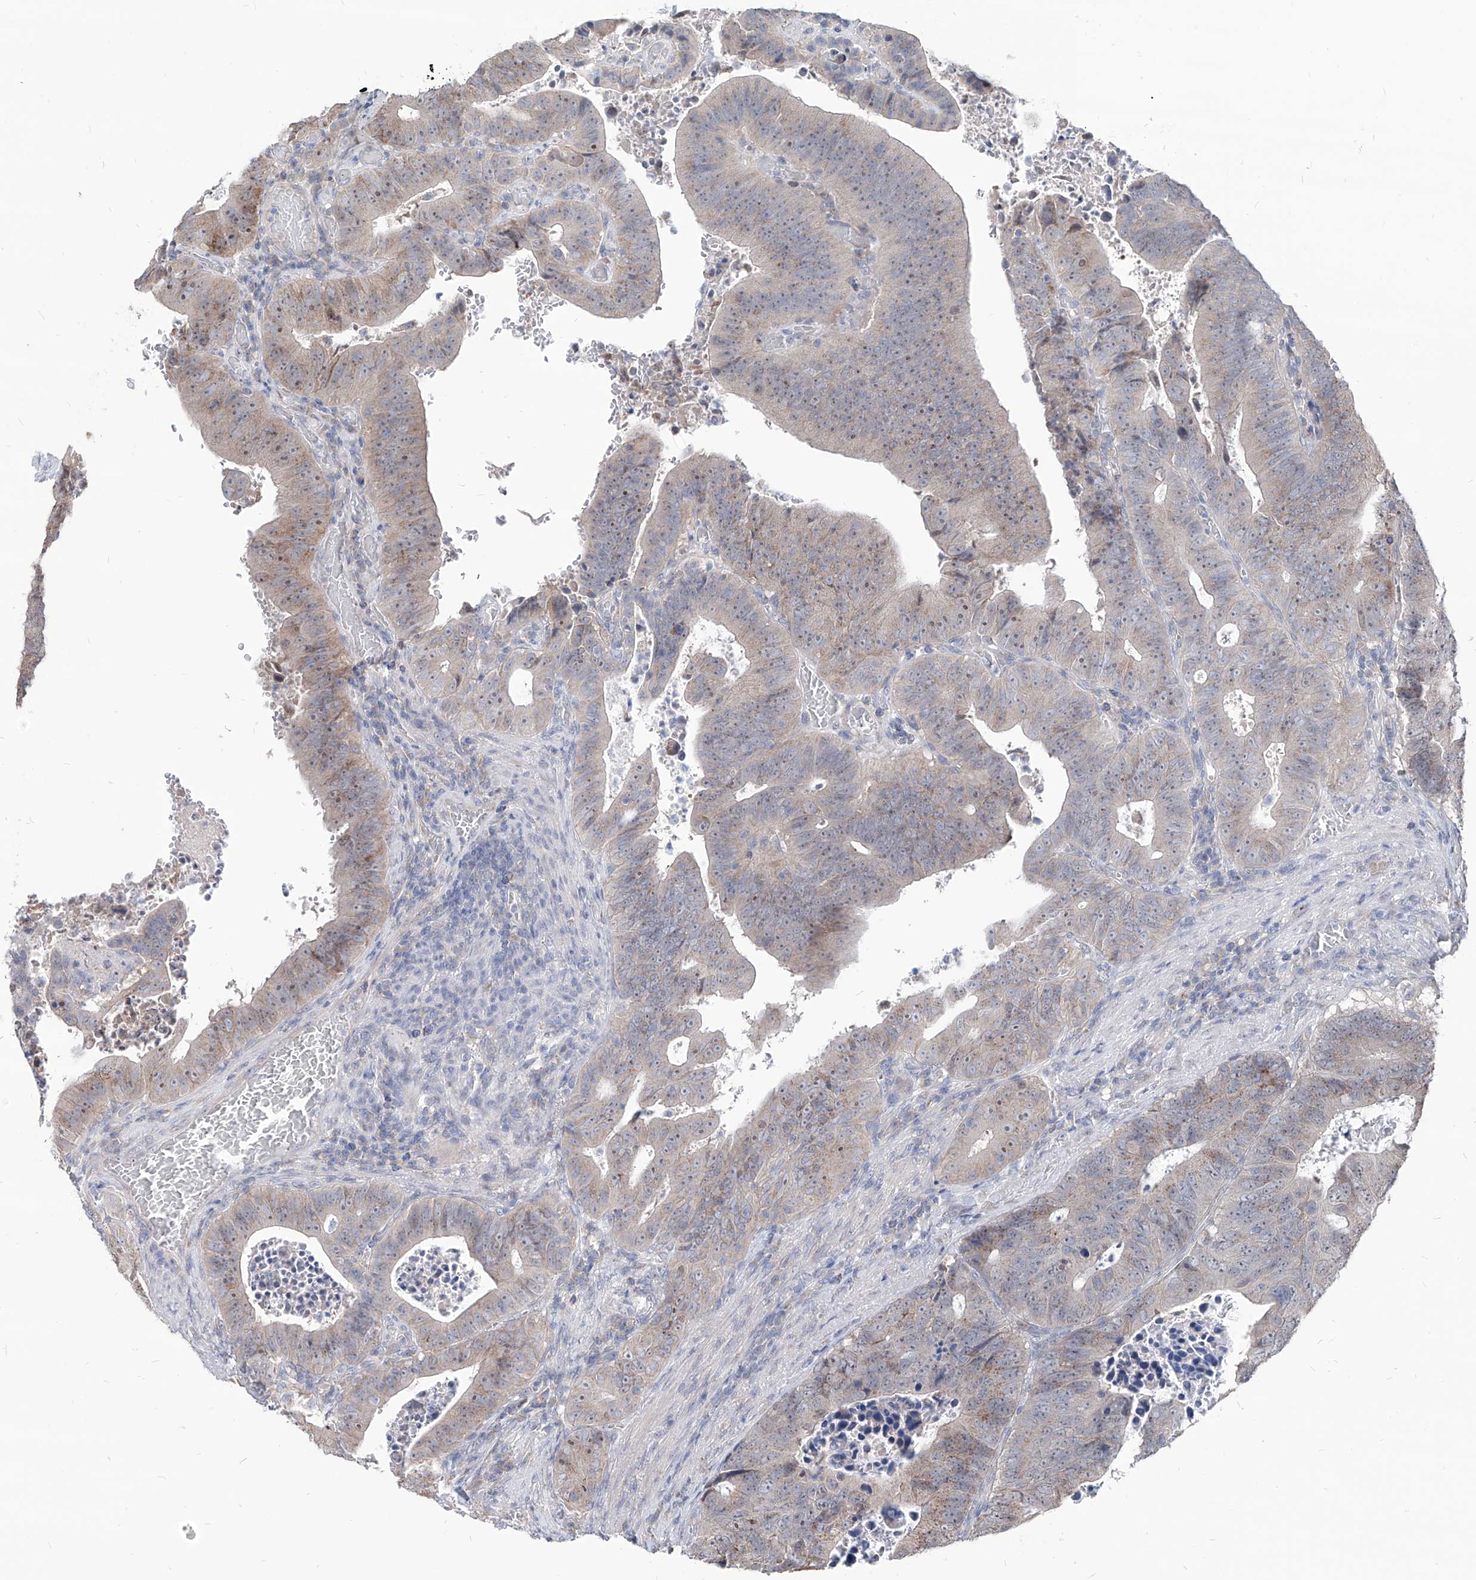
{"staining": {"intensity": "weak", "quantity": "<25%", "location": "cytoplasmic/membranous,nuclear"}, "tissue": "colorectal cancer", "cell_type": "Tumor cells", "image_type": "cancer", "snomed": [{"axis": "morphology", "description": "Adenocarcinoma, NOS"}, {"axis": "topography", "description": "Colon"}], "caption": "Immunohistochemistry (IHC) of human colorectal adenocarcinoma shows no positivity in tumor cells.", "gene": "AGPS", "patient": {"sex": "male", "age": 87}}